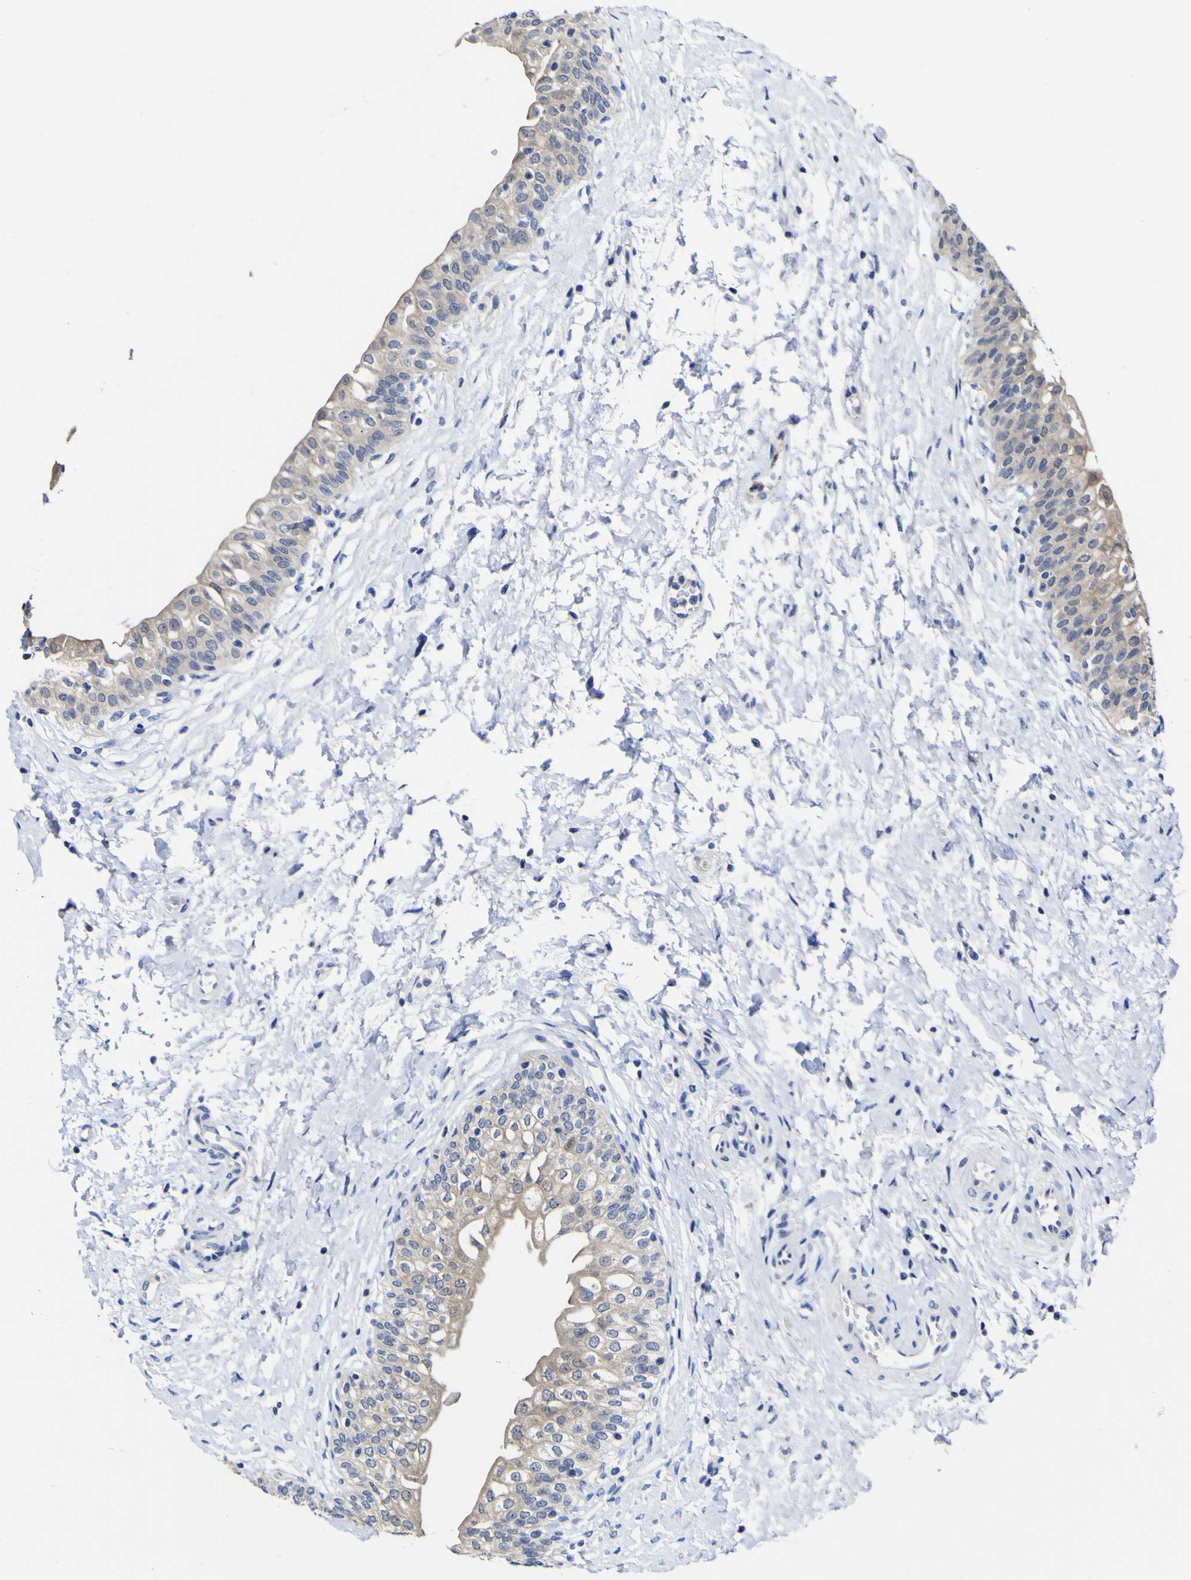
{"staining": {"intensity": "strong", "quantity": "25%-75%", "location": "cytoplasmic/membranous"}, "tissue": "urinary bladder", "cell_type": "Urothelial cells", "image_type": "normal", "snomed": [{"axis": "morphology", "description": "Normal tissue, NOS"}, {"axis": "topography", "description": "Urinary bladder"}], "caption": "Immunohistochemical staining of unremarkable human urinary bladder demonstrates strong cytoplasmic/membranous protein expression in approximately 25%-75% of urothelial cells.", "gene": "CASP6", "patient": {"sex": "male", "age": 55}}